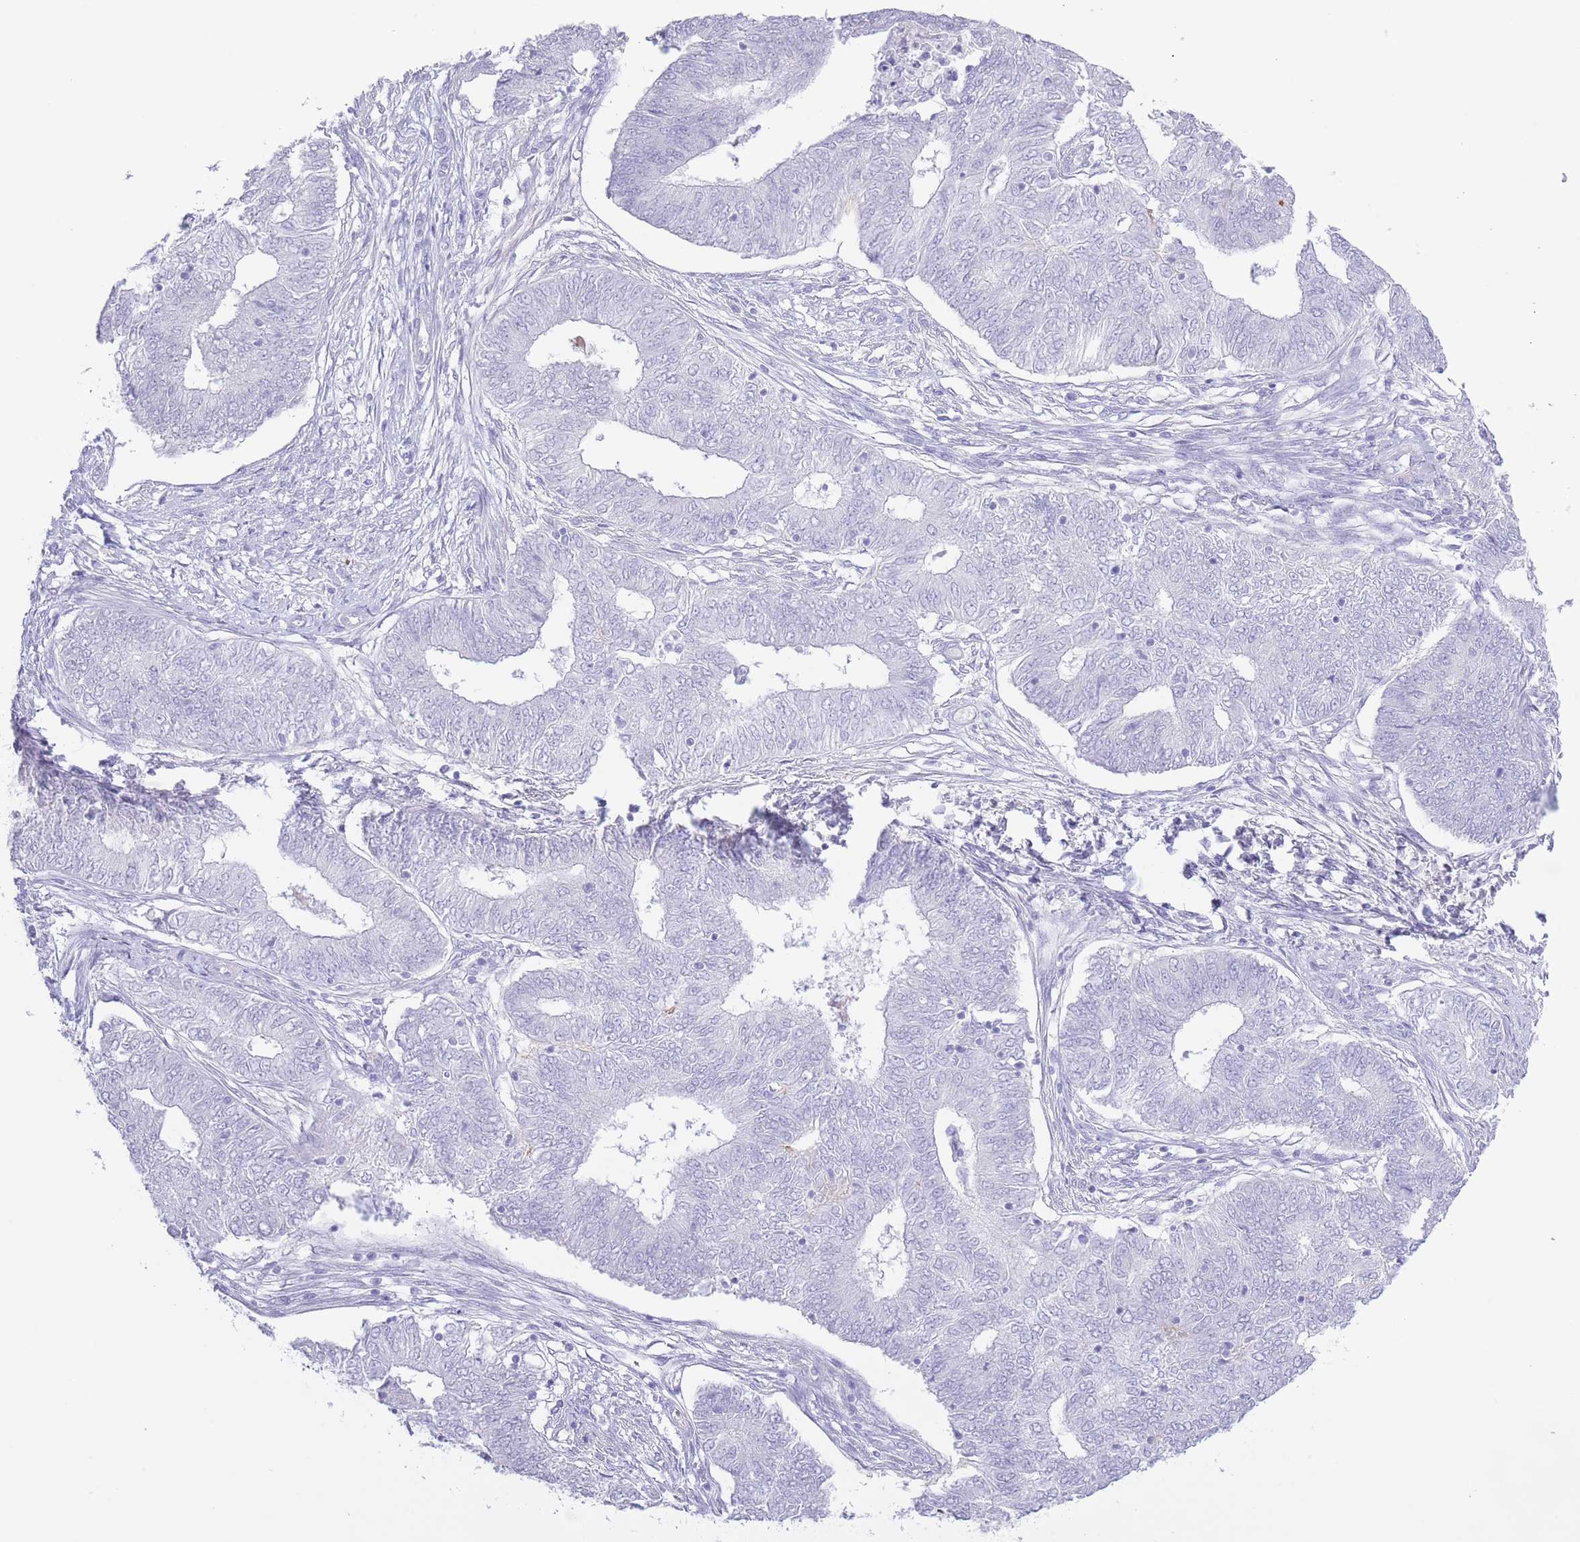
{"staining": {"intensity": "negative", "quantity": "none", "location": "none"}, "tissue": "endometrial cancer", "cell_type": "Tumor cells", "image_type": "cancer", "snomed": [{"axis": "morphology", "description": "Adenocarcinoma, NOS"}, {"axis": "topography", "description": "Endometrium"}], "caption": "Tumor cells are negative for brown protein staining in endometrial adenocarcinoma.", "gene": "PKLR", "patient": {"sex": "female", "age": 62}}